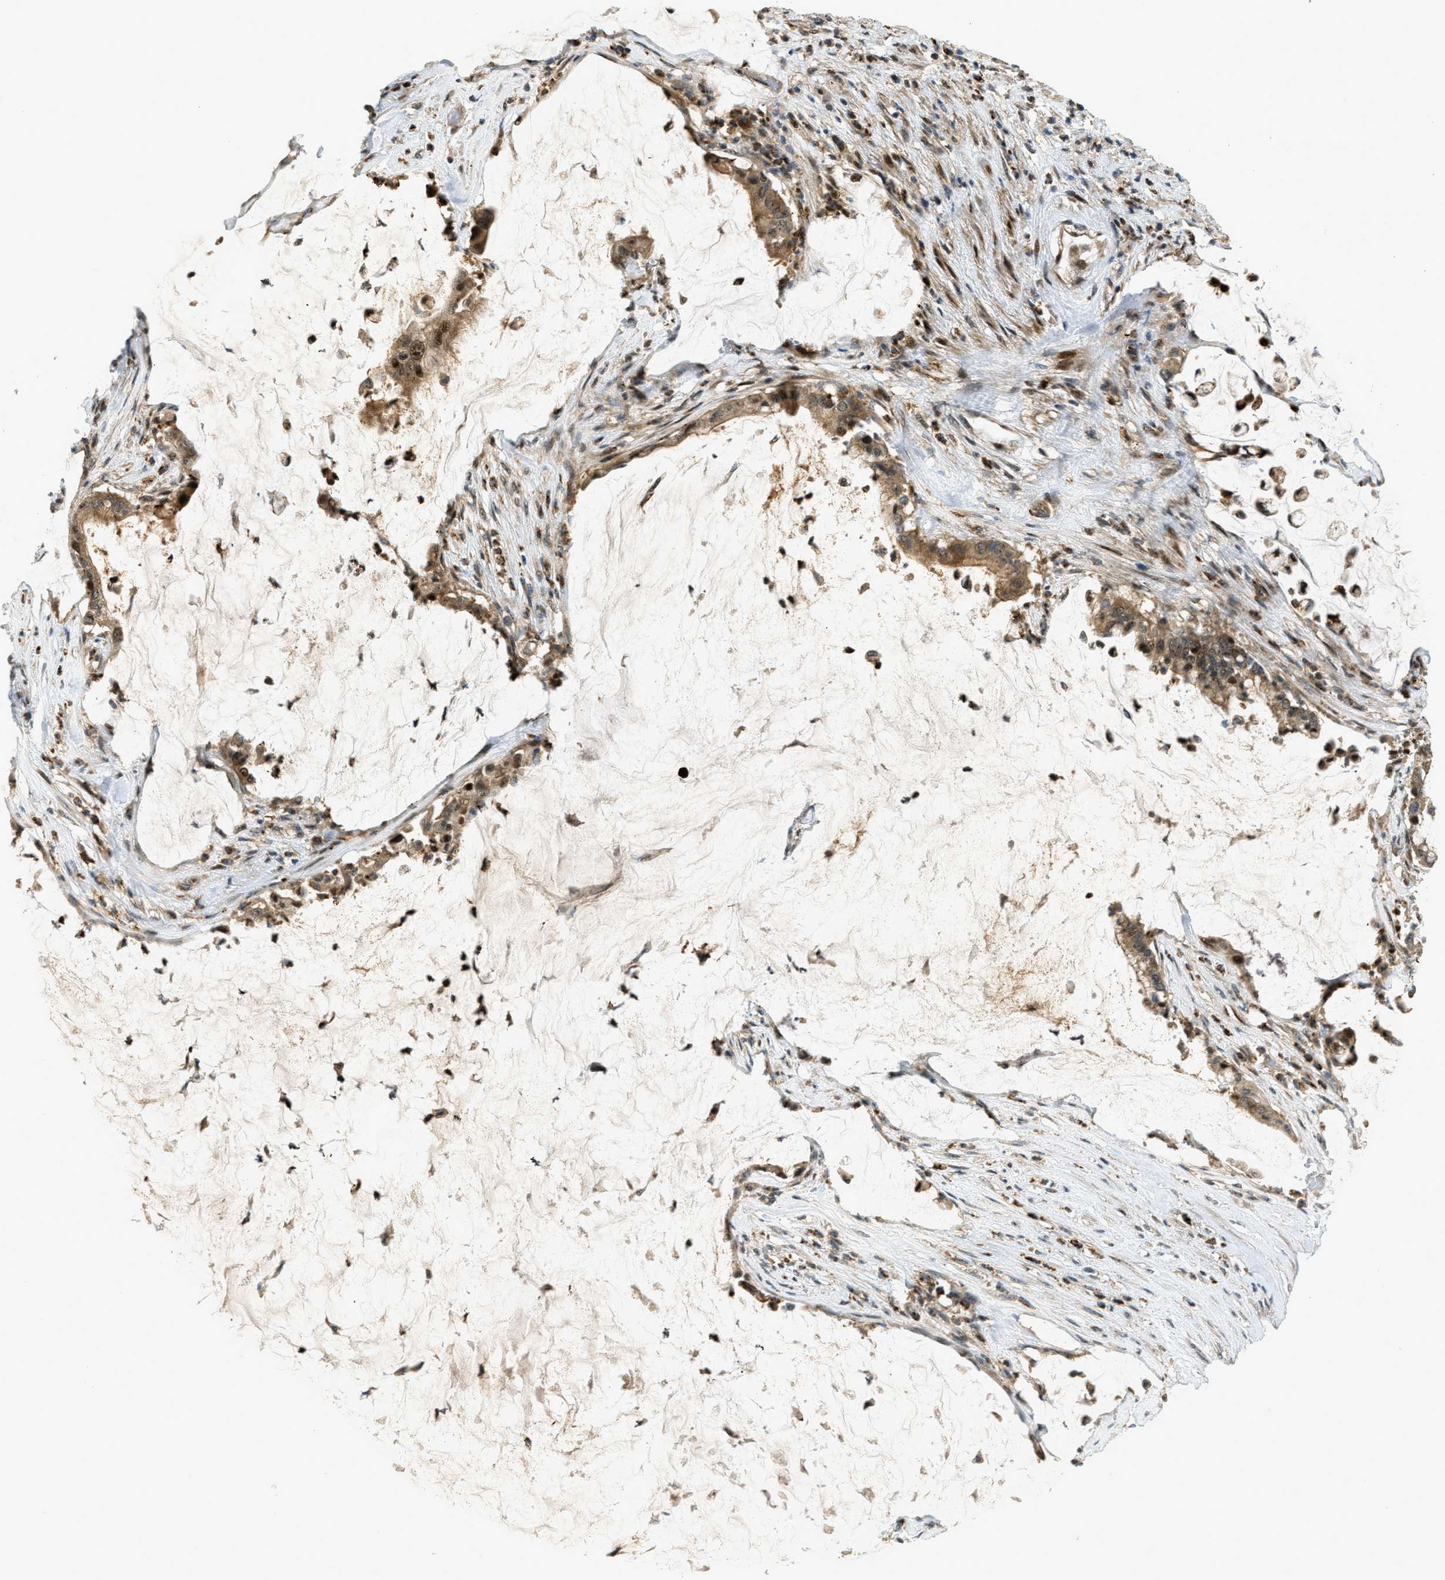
{"staining": {"intensity": "moderate", "quantity": ">75%", "location": "cytoplasmic/membranous,nuclear"}, "tissue": "pancreatic cancer", "cell_type": "Tumor cells", "image_type": "cancer", "snomed": [{"axis": "morphology", "description": "Adenocarcinoma, NOS"}, {"axis": "topography", "description": "Pancreas"}], "caption": "This histopathology image demonstrates IHC staining of human pancreatic cancer, with medium moderate cytoplasmic/membranous and nuclear expression in about >75% of tumor cells.", "gene": "TRAPPC14", "patient": {"sex": "male", "age": 41}}